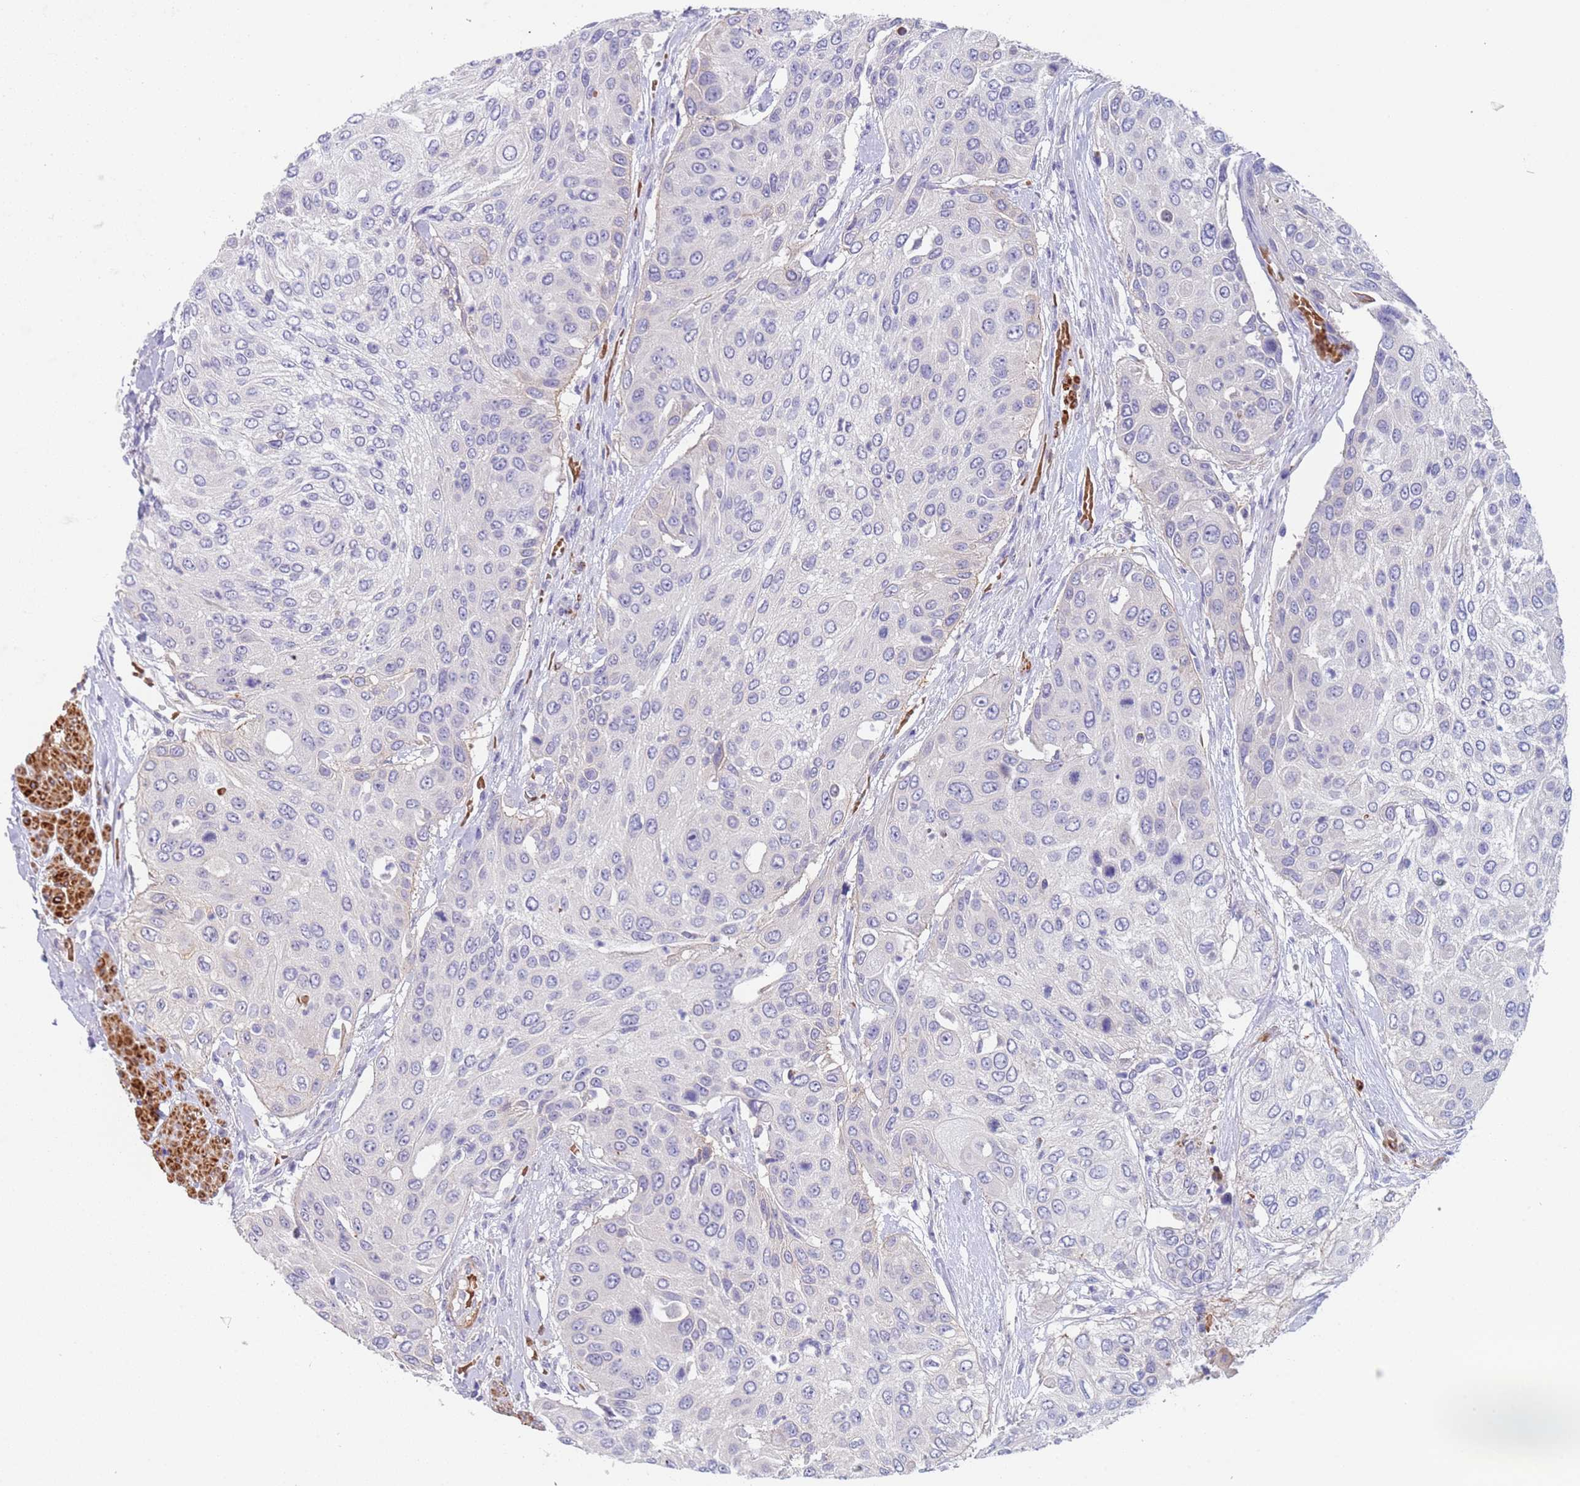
{"staining": {"intensity": "negative", "quantity": "none", "location": "none"}, "tissue": "urothelial cancer", "cell_type": "Tumor cells", "image_type": "cancer", "snomed": [{"axis": "morphology", "description": "Urothelial carcinoma, High grade"}, {"axis": "topography", "description": "Urinary bladder"}], "caption": "The histopathology image exhibits no significant expression in tumor cells of urothelial cancer.", "gene": "KBTBD3", "patient": {"sex": "female", "age": 79}}